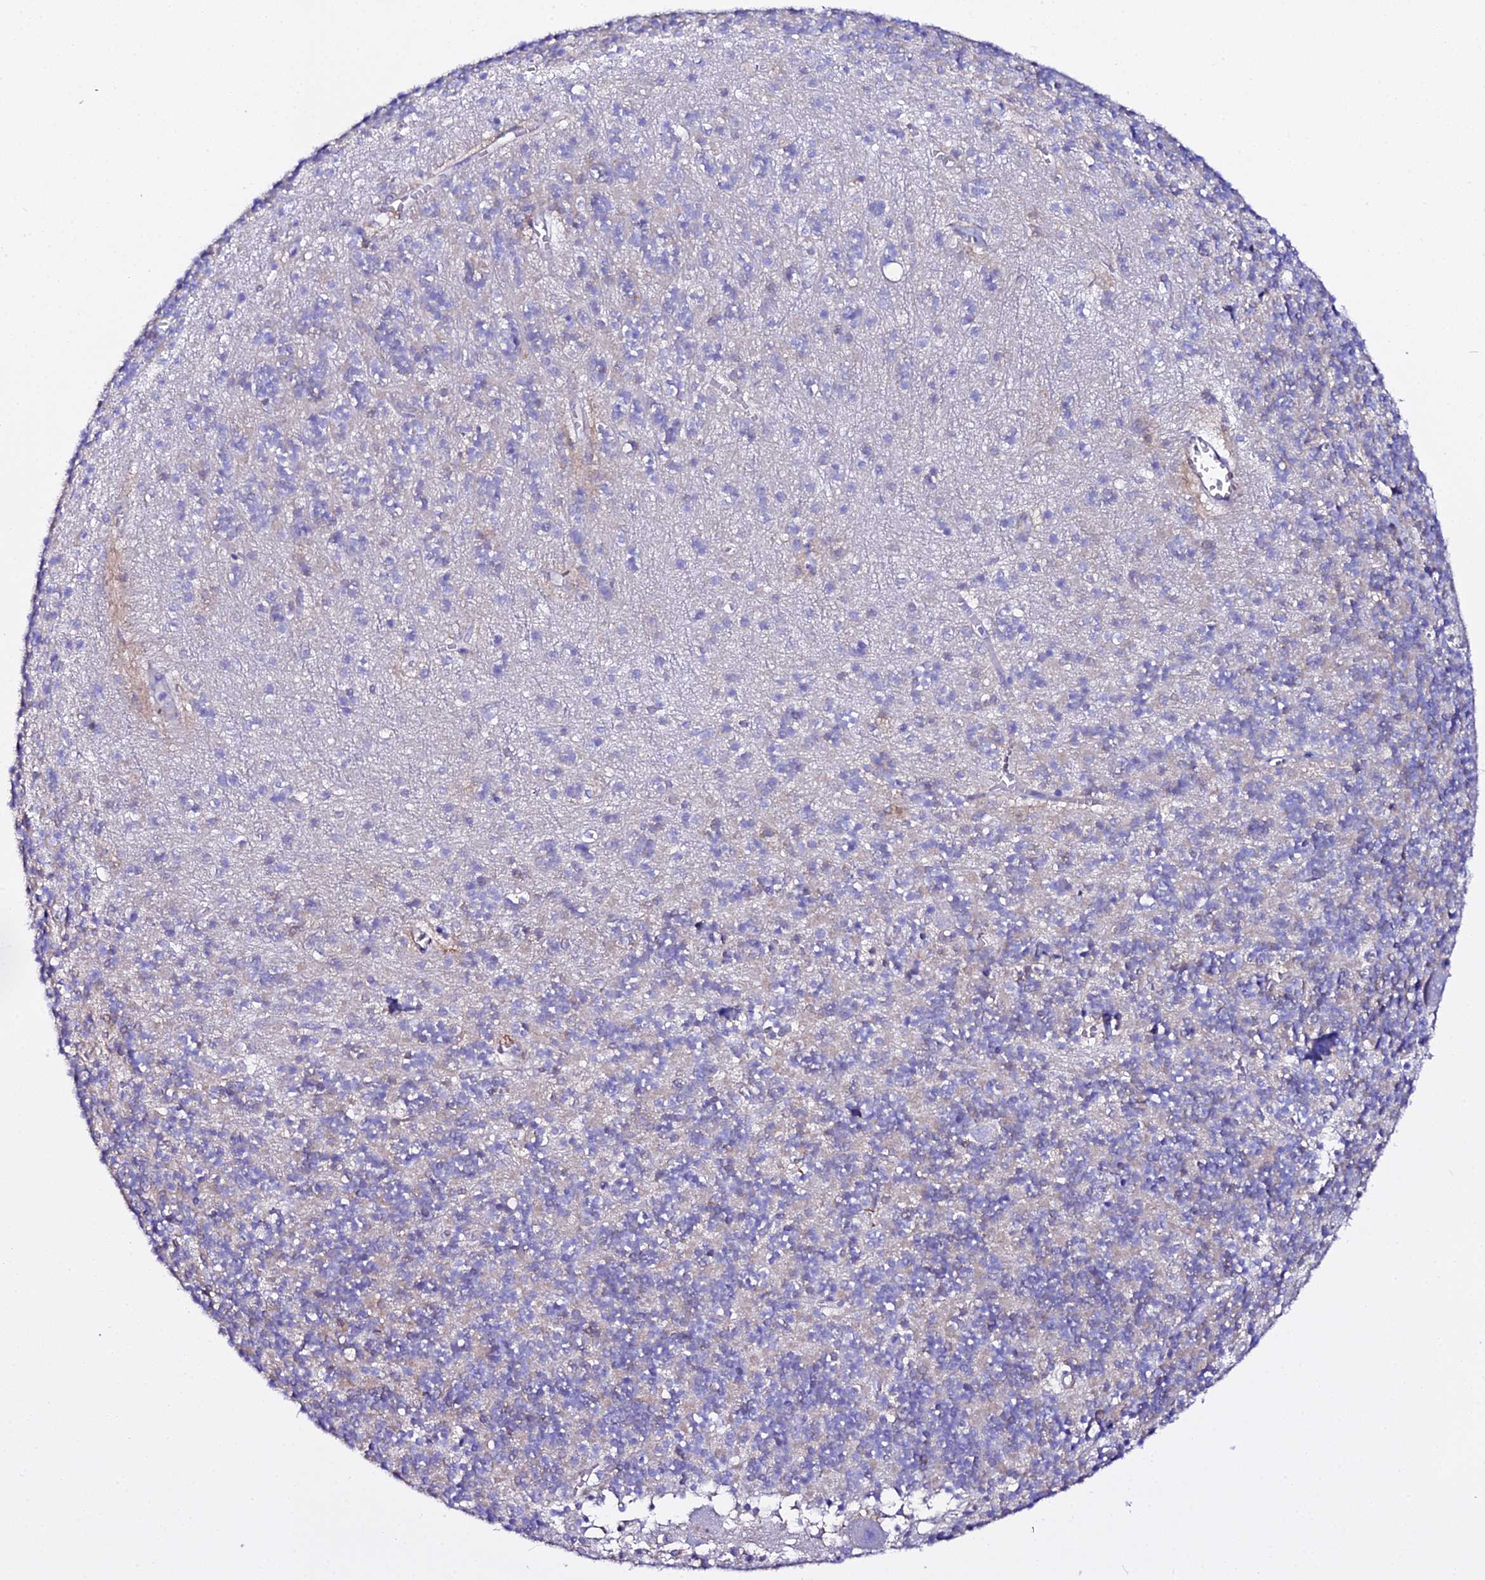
{"staining": {"intensity": "negative", "quantity": "none", "location": "none"}, "tissue": "cerebellum", "cell_type": "Cells in granular layer", "image_type": "normal", "snomed": [{"axis": "morphology", "description": "Normal tissue, NOS"}, {"axis": "topography", "description": "Cerebellum"}], "caption": "Cells in granular layer show no significant positivity in unremarkable cerebellum.", "gene": "CFAP45", "patient": {"sex": "male", "age": 54}}